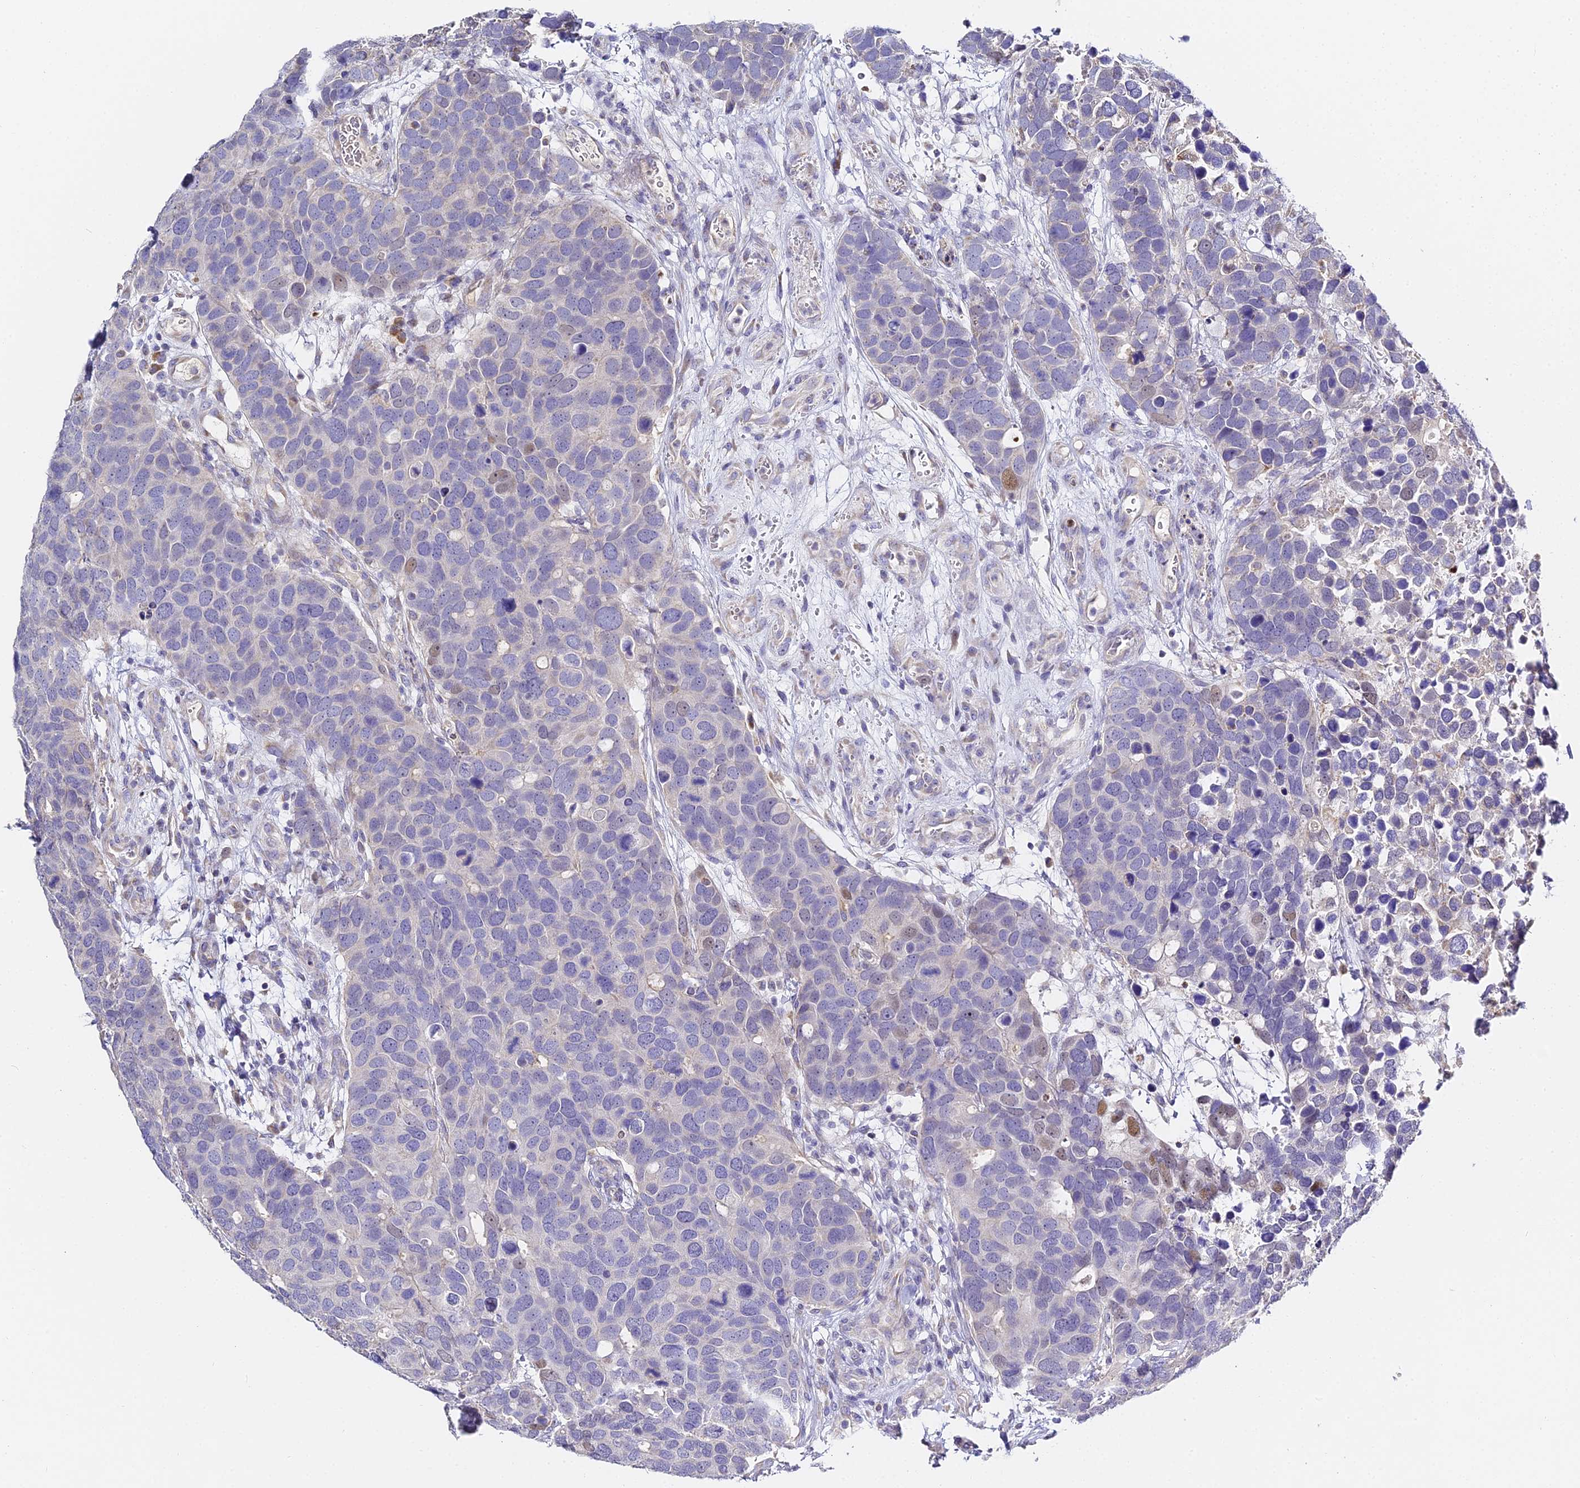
{"staining": {"intensity": "moderate", "quantity": "<25%", "location": "nuclear"}, "tissue": "breast cancer", "cell_type": "Tumor cells", "image_type": "cancer", "snomed": [{"axis": "morphology", "description": "Duct carcinoma"}, {"axis": "topography", "description": "Breast"}], "caption": "Breast cancer tissue shows moderate nuclear expression in about <25% of tumor cells, visualized by immunohistochemistry.", "gene": "SERP1", "patient": {"sex": "female", "age": 83}}